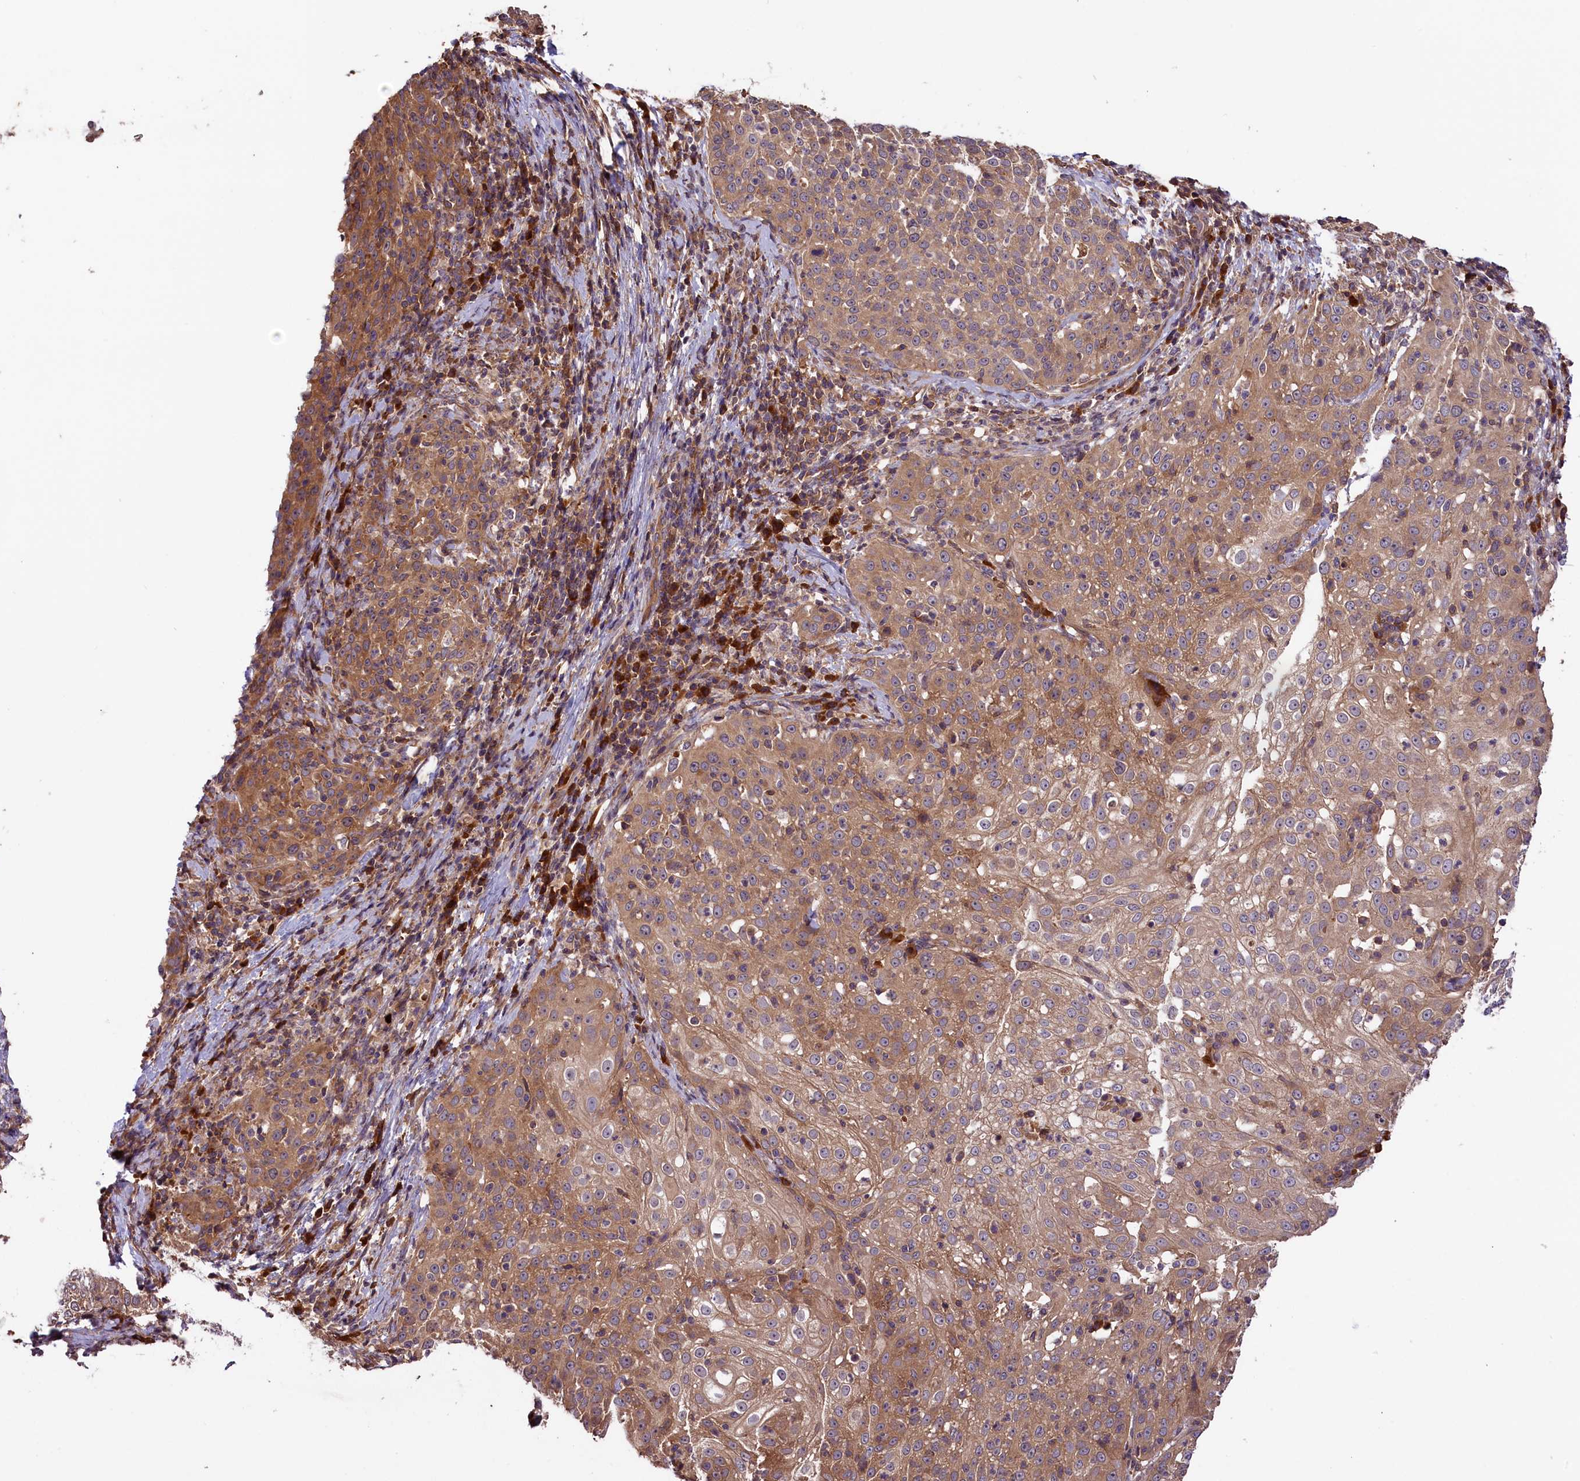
{"staining": {"intensity": "moderate", "quantity": ">75%", "location": "cytoplasmic/membranous"}, "tissue": "cervical cancer", "cell_type": "Tumor cells", "image_type": "cancer", "snomed": [{"axis": "morphology", "description": "Squamous cell carcinoma, NOS"}, {"axis": "topography", "description": "Cervix"}], "caption": "IHC of squamous cell carcinoma (cervical) demonstrates medium levels of moderate cytoplasmic/membranous expression in approximately >75% of tumor cells. The staining is performed using DAB (3,3'-diaminobenzidine) brown chromogen to label protein expression. The nuclei are counter-stained blue using hematoxylin.", "gene": "SETD6", "patient": {"sex": "female", "age": 57}}